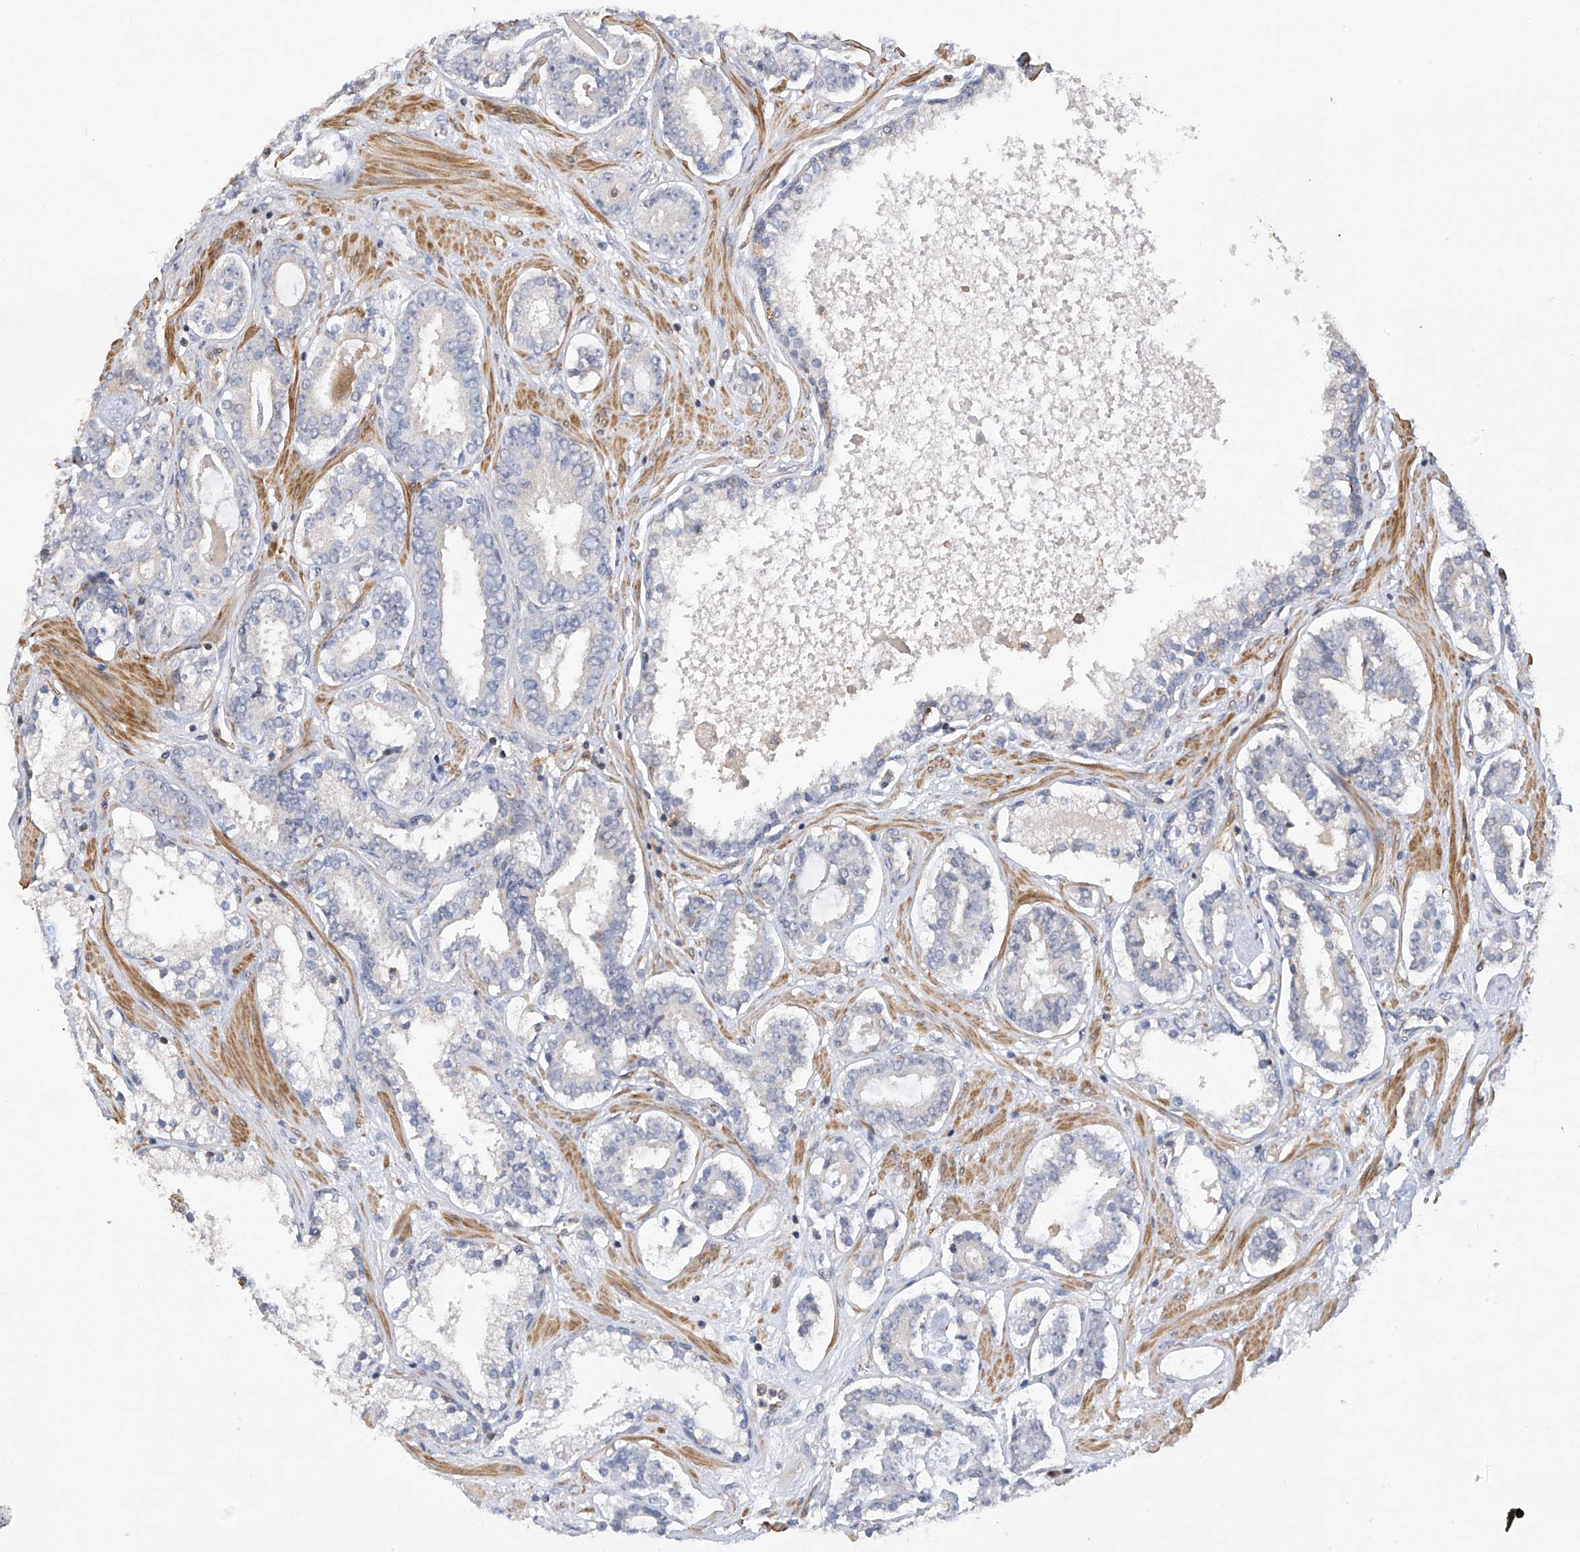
{"staining": {"intensity": "negative", "quantity": "none", "location": "none"}, "tissue": "prostate cancer", "cell_type": "Tumor cells", "image_type": "cancer", "snomed": [{"axis": "morphology", "description": "Adenocarcinoma, High grade"}, {"axis": "topography", "description": "Prostate"}], "caption": "This is an immunohistochemistry (IHC) micrograph of prostate high-grade adenocarcinoma. There is no staining in tumor cells.", "gene": "SLFN14", "patient": {"sex": "male", "age": 58}}